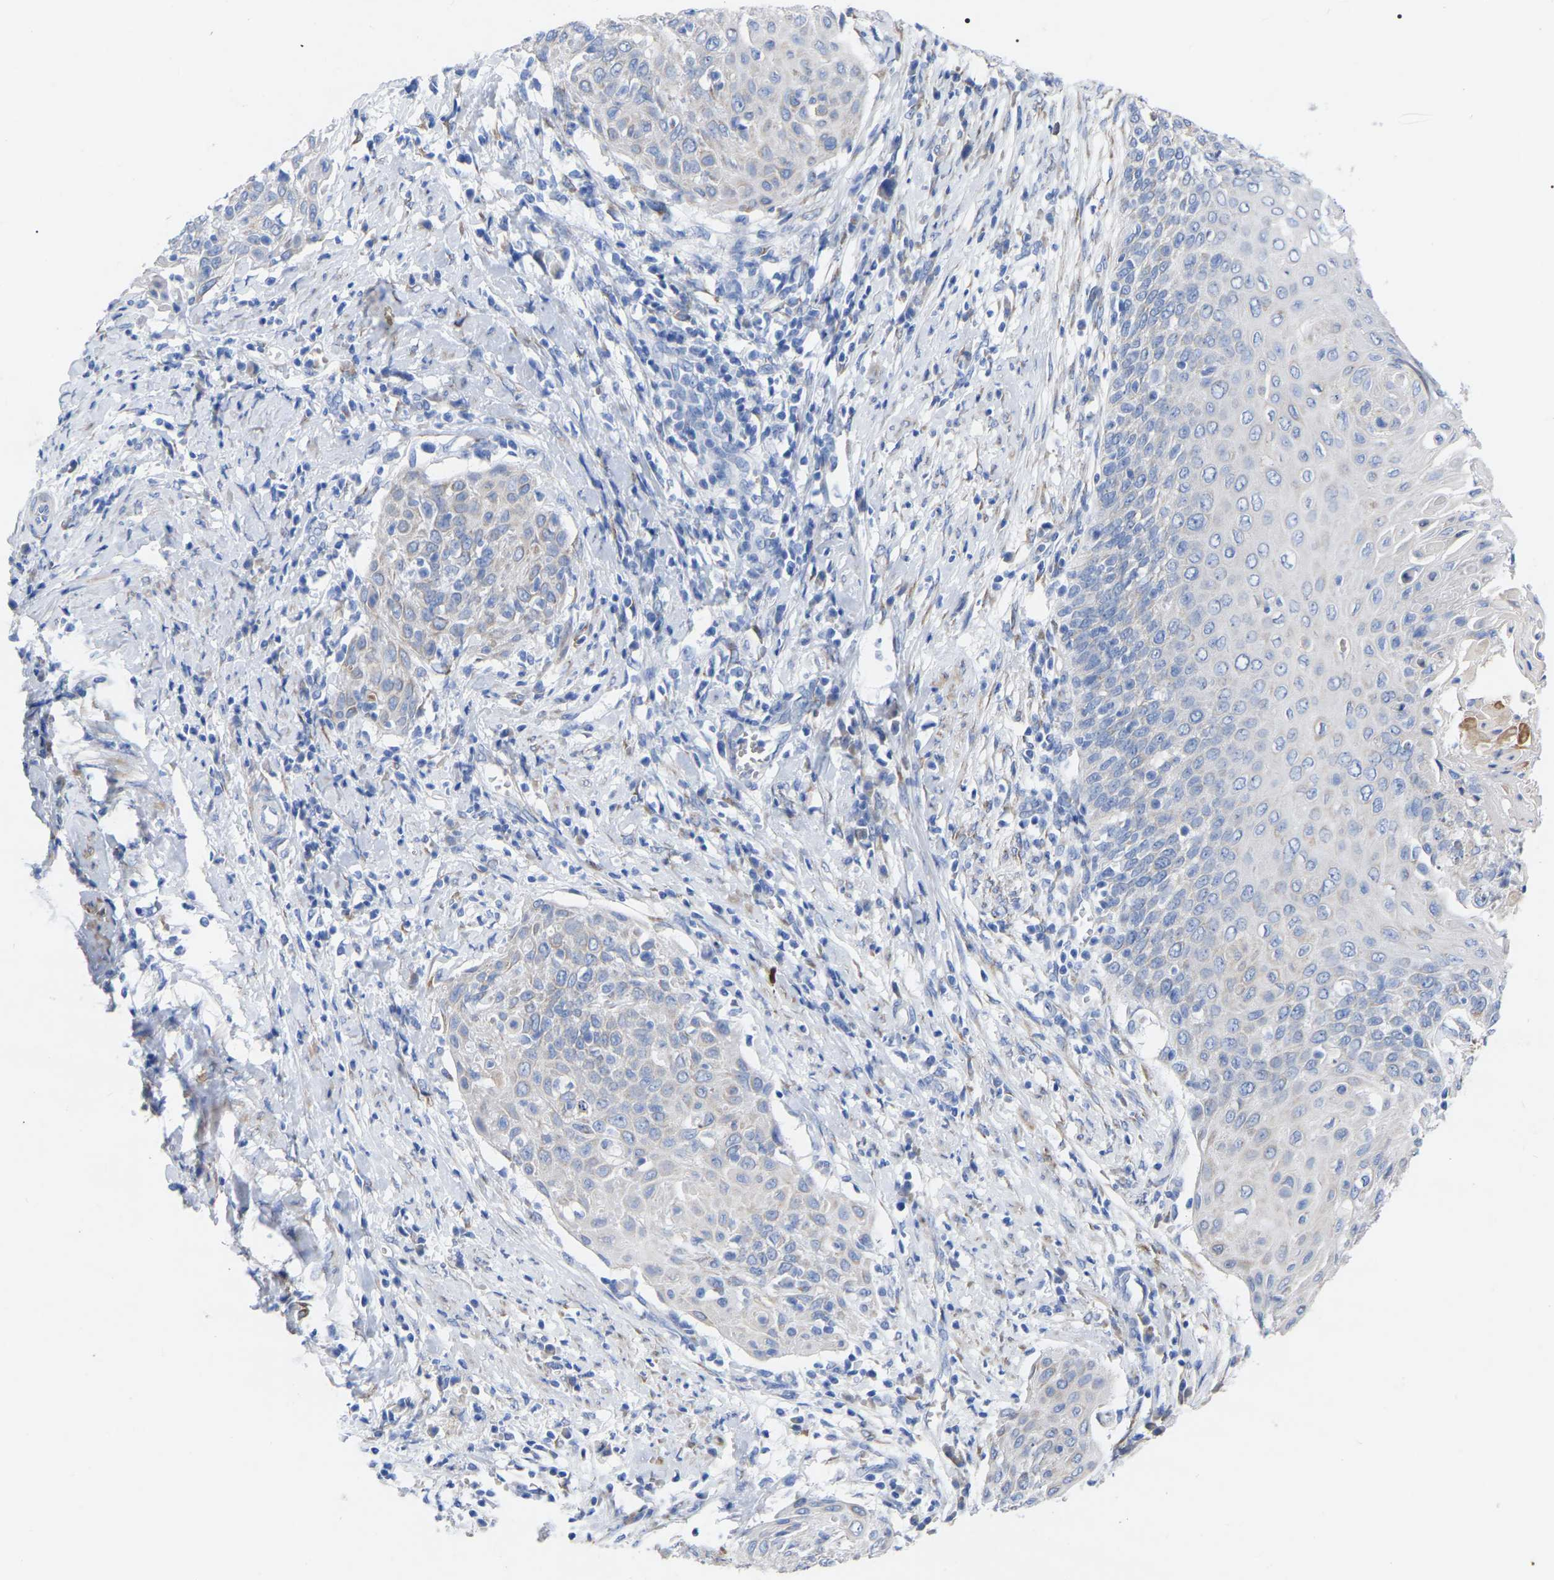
{"staining": {"intensity": "negative", "quantity": "none", "location": "none"}, "tissue": "cervical cancer", "cell_type": "Tumor cells", "image_type": "cancer", "snomed": [{"axis": "morphology", "description": "Squamous cell carcinoma, NOS"}, {"axis": "topography", "description": "Cervix"}], "caption": "This image is of squamous cell carcinoma (cervical) stained with immunohistochemistry (IHC) to label a protein in brown with the nuclei are counter-stained blue. There is no expression in tumor cells.", "gene": "GDF3", "patient": {"sex": "female", "age": 39}}